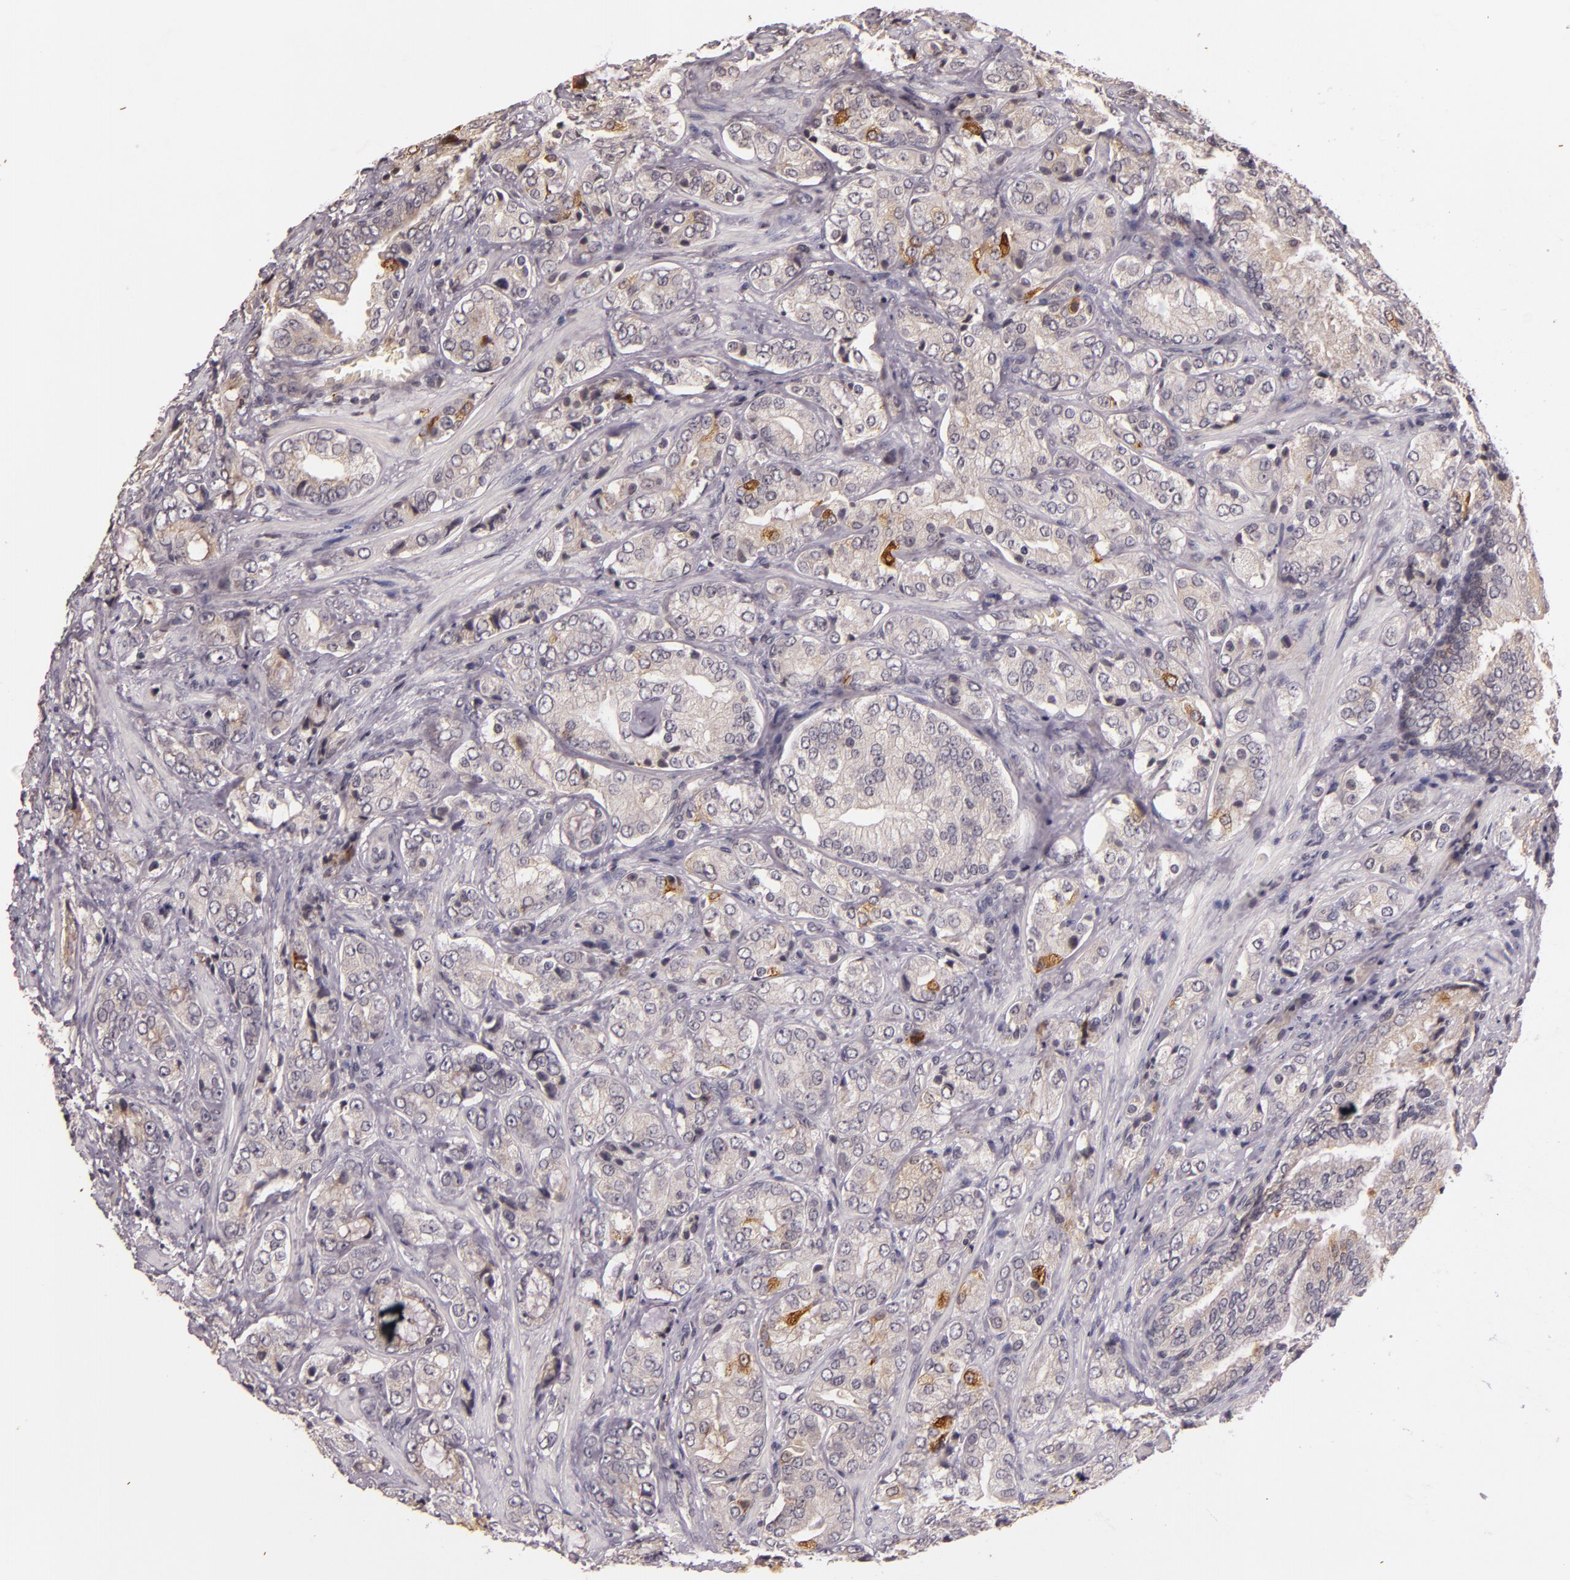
{"staining": {"intensity": "moderate", "quantity": "<25%", "location": "cytoplasmic/membranous"}, "tissue": "prostate cancer", "cell_type": "Tumor cells", "image_type": "cancer", "snomed": [{"axis": "morphology", "description": "Adenocarcinoma, Medium grade"}, {"axis": "topography", "description": "Prostate"}], "caption": "Immunohistochemistry (IHC) histopathology image of neoplastic tissue: prostate cancer (adenocarcinoma (medium-grade)) stained using IHC displays low levels of moderate protein expression localized specifically in the cytoplasmic/membranous of tumor cells, appearing as a cytoplasmic/membranous brown color.", "gene": "TFF1", "patient": {"sex": "male", "age": 70}}